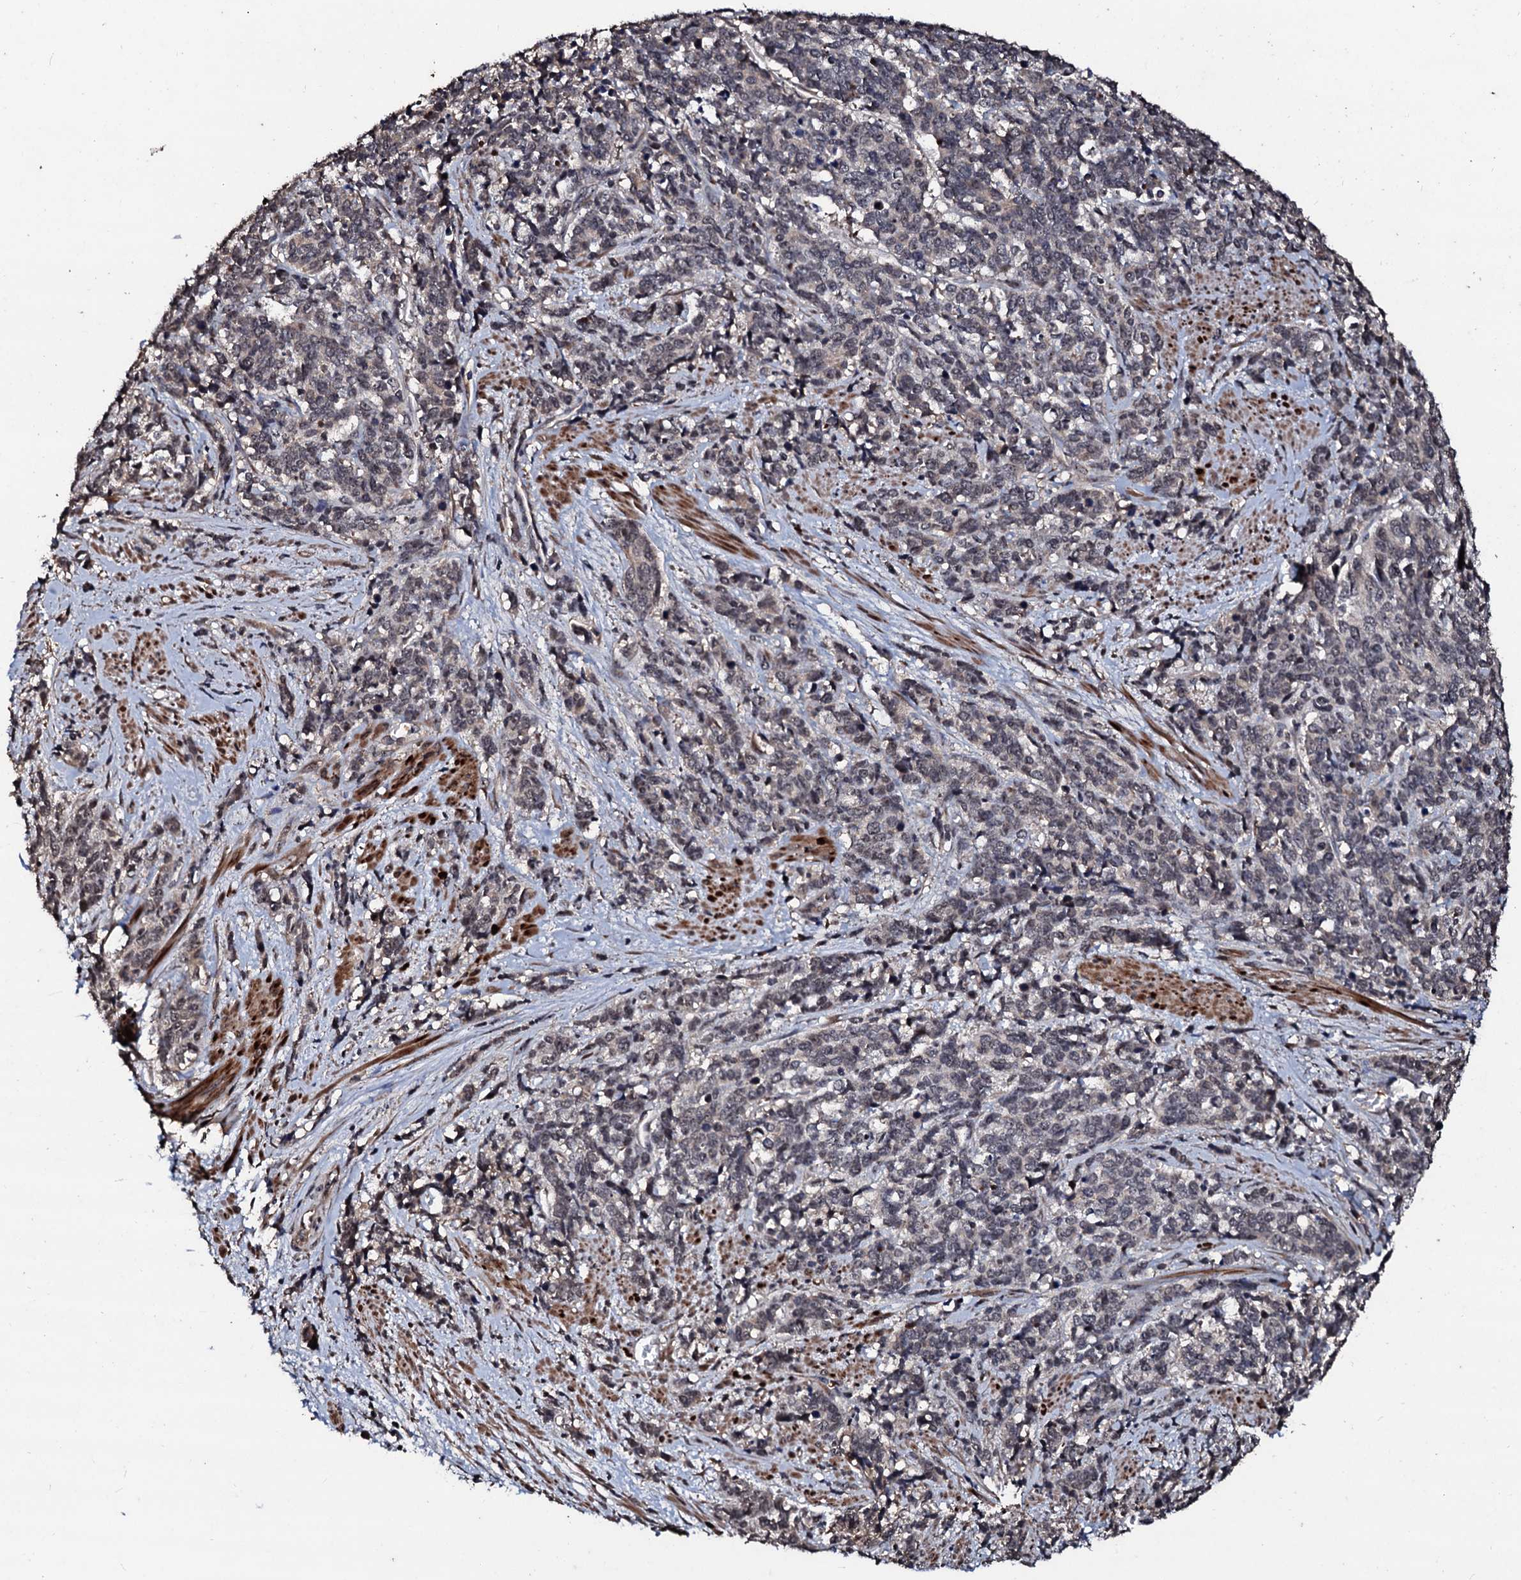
{"staining": {"intensity": "negative", "quantity": "none", "location": "none"}, "tissue": "cervical cancer", "cell_type": "Tumor cells", "image_type": "cancer", "snomed": [{"axis": "morphology", "description": "Squamous cell carcinoma, NOS"}, {"axis": "topography", "description": "Cervix"}], "caption": "Protein analysis of cervical cancer exhibits no significant expression in tumor cells. (Immunohistochemistry, brightfield microscopy, high magnification).", "gene": "SUPT7L", "patient": {"sex": "female", "age": 60}}